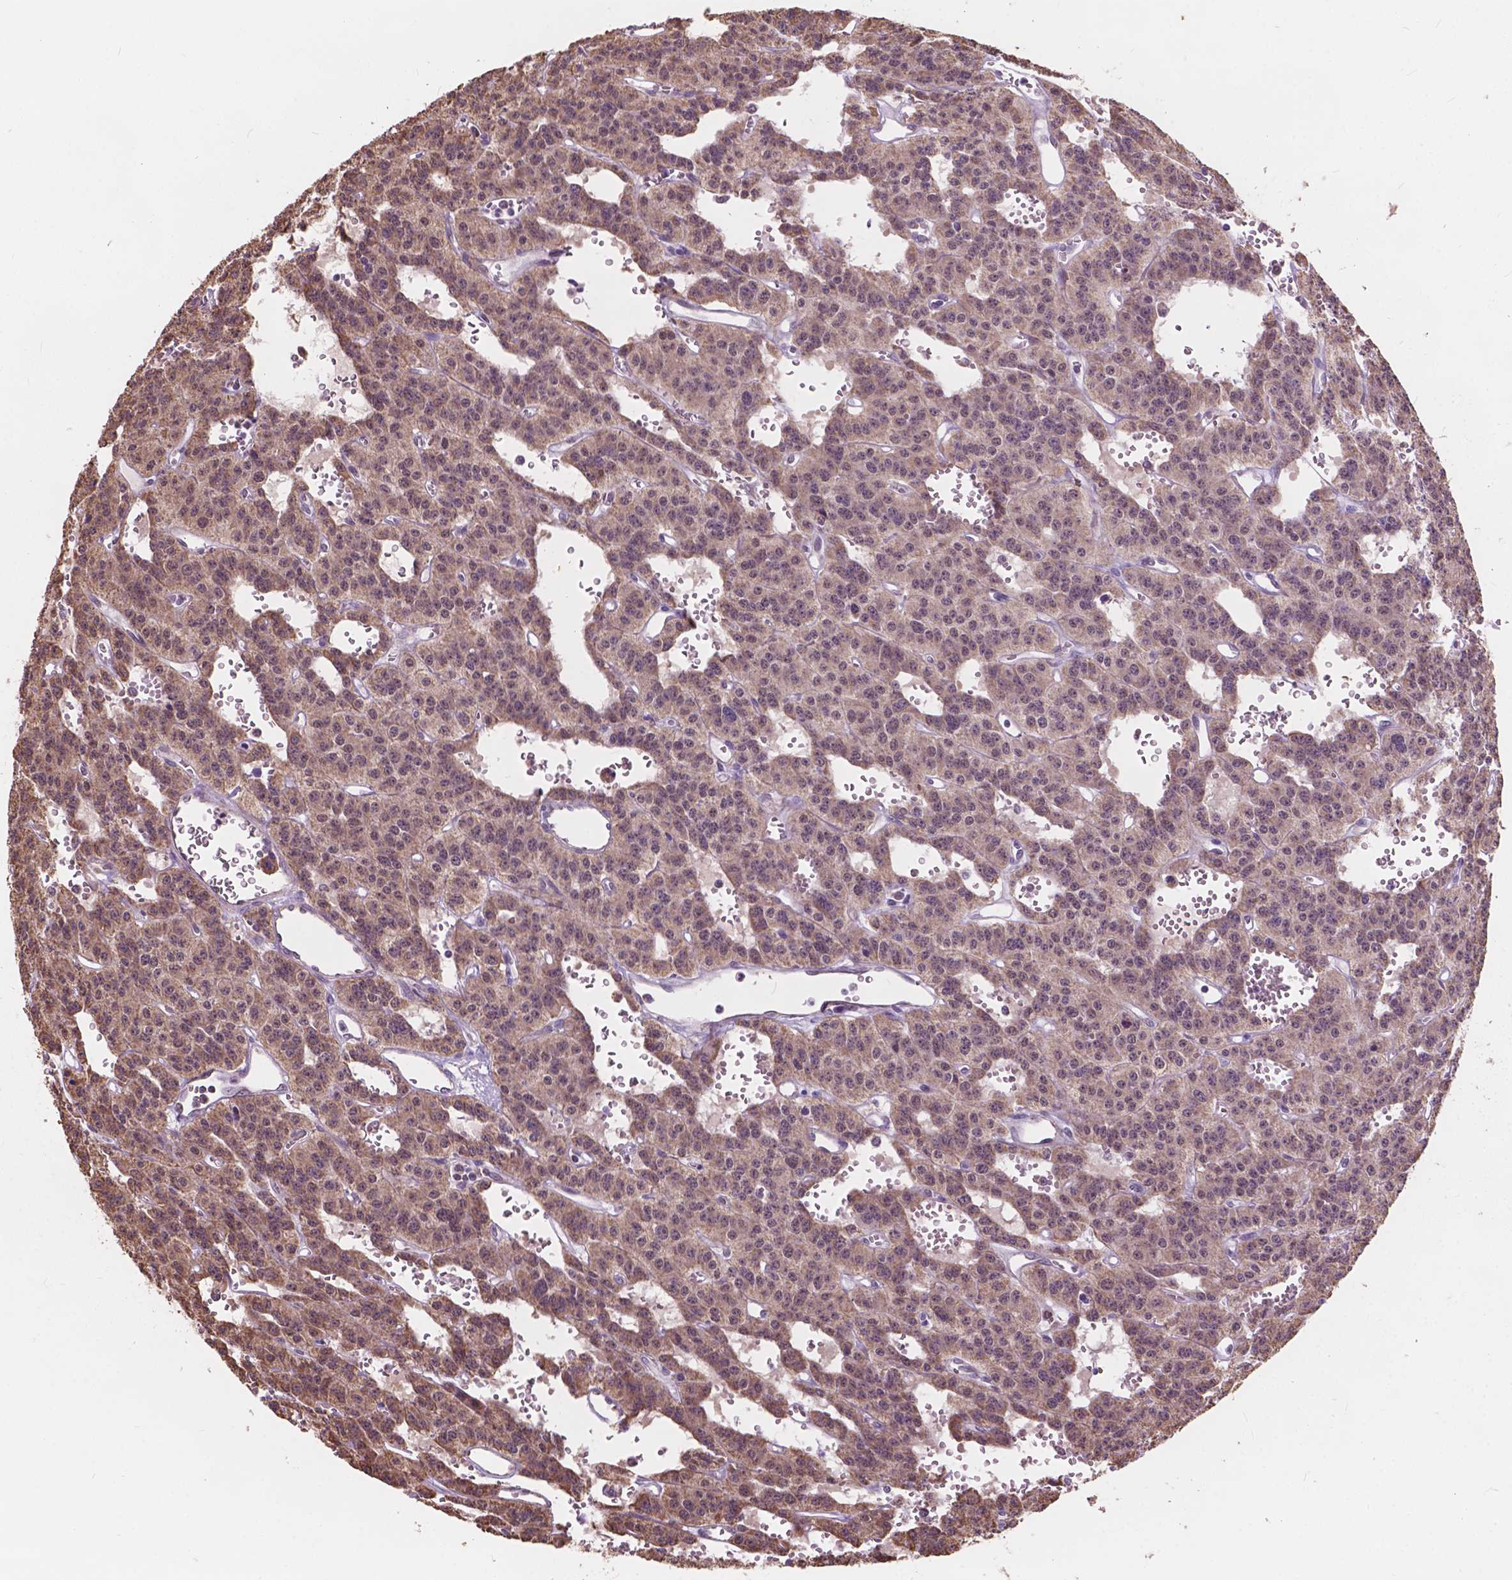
{"staining": {"intensity": "moderate", "quantity": ">75%", "location": "cytoplasmic/membranous,nuclear"}, "tissue": "carcinoid", "cell_type": "Tumor cells", "image_type": "cancer", "snomed": [{"axis": "morphology", "description": "Carcinoid, malignant, NOS"}, {"axis": "topography", "description": "Lung"}], "caption": "A brown stain shows moderate cytoplasmic/membranous and nuclear staining of a protein in carcinoid (malignant) tumor cells. Immunohistochemistry (ihc) stains the protein in brown and the nuclei are stained blue.", "gene": "SCOC", "patient": {"sex": "female", "age": 71}}